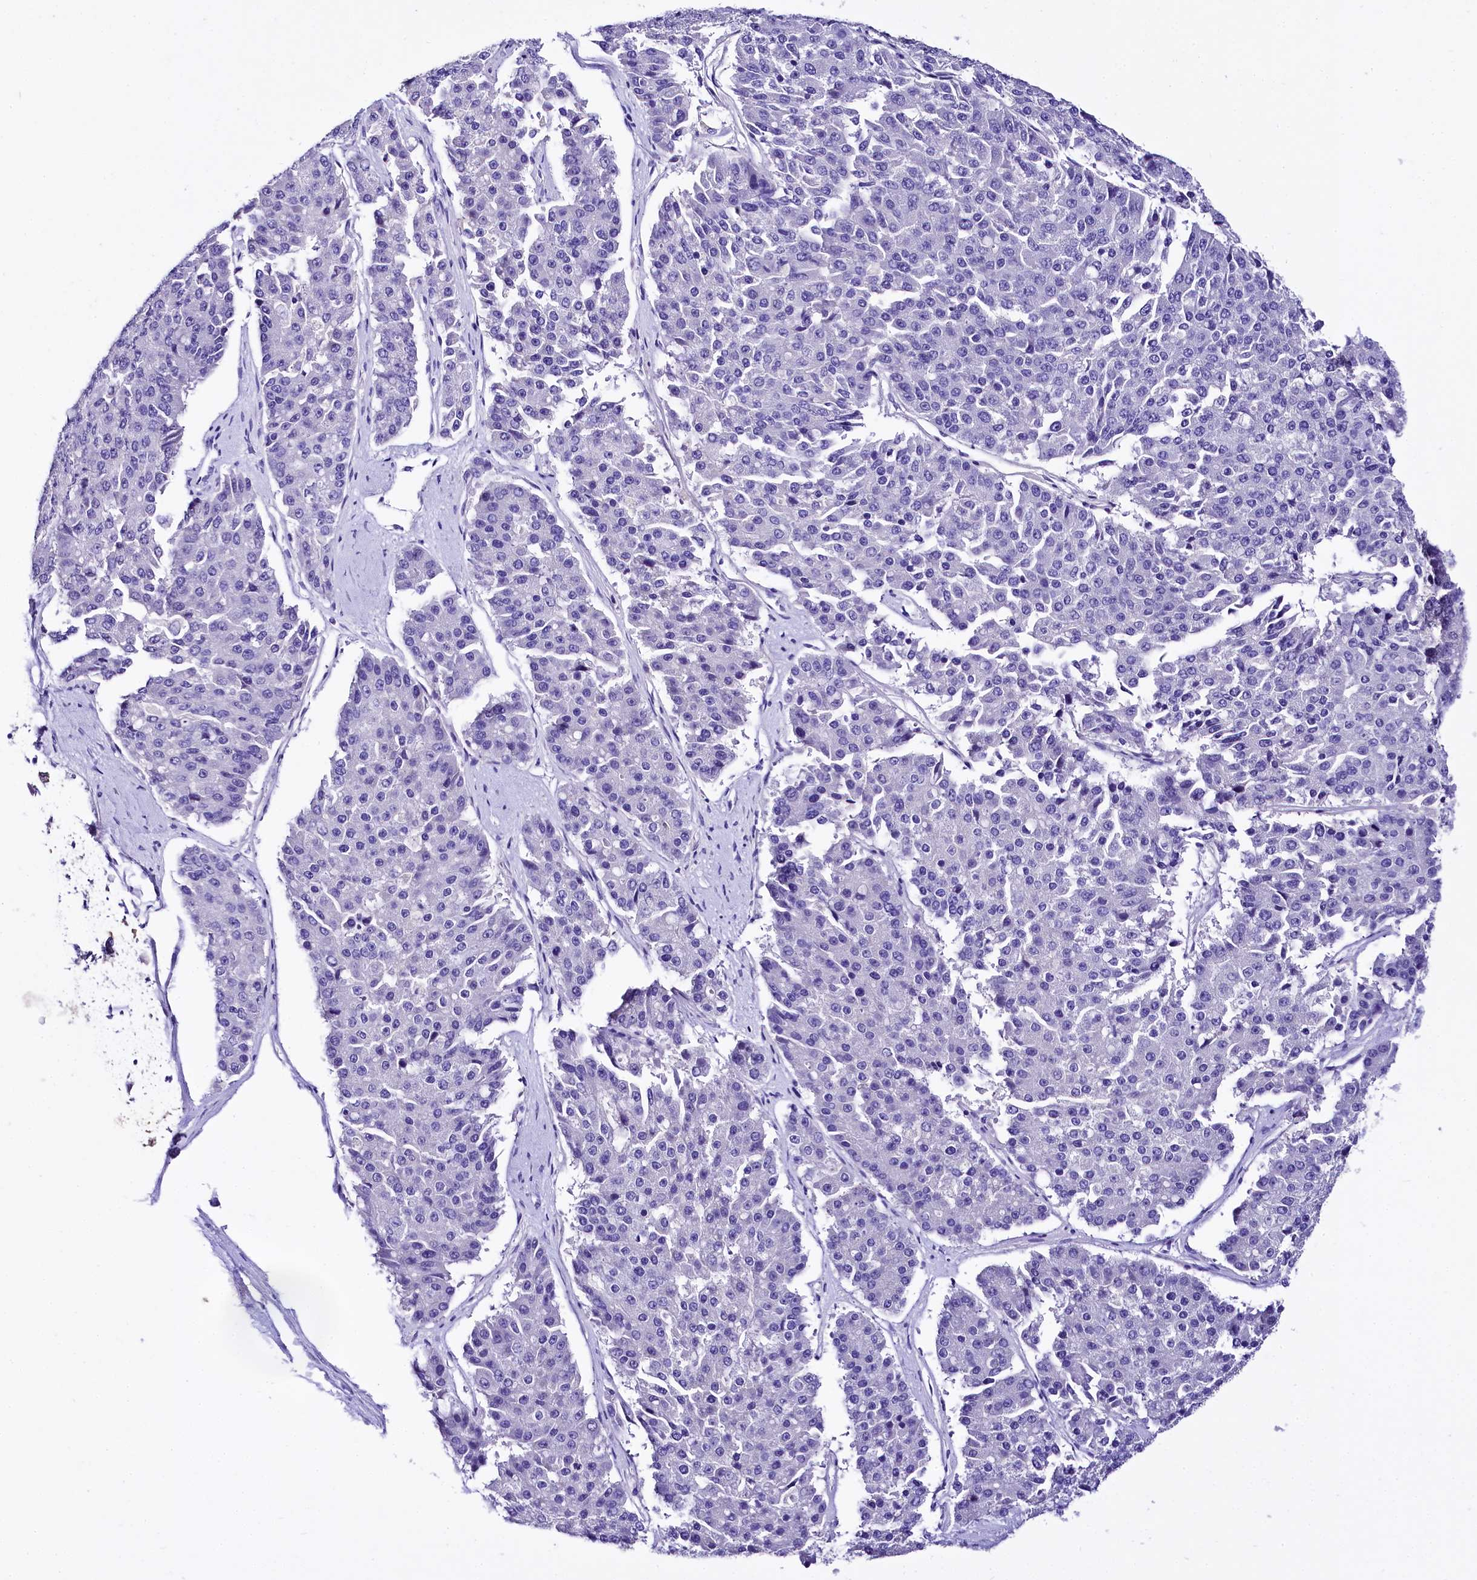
{"staining": {"intensity": "negative", "quantity": "none", "location": "none"}, "tissue": "pancreatic cancer", "cell_type": "Tumor cells", "image_type": "cancer", "snomed": [{"axis": "morphology", "description": "Adenocarcinoma, NOS"}, {"axis": "topography", "description": "Pancreas"}], "caption": "A high-resolution photomicrograph shows immunohistochemistry (IHC) staining of pancreatic cancer (adenocarcinoma), which shows no significant positivity in tumor cells.", "gene": "A2ML1", "patient": {"sex": "male", "age": 50}}